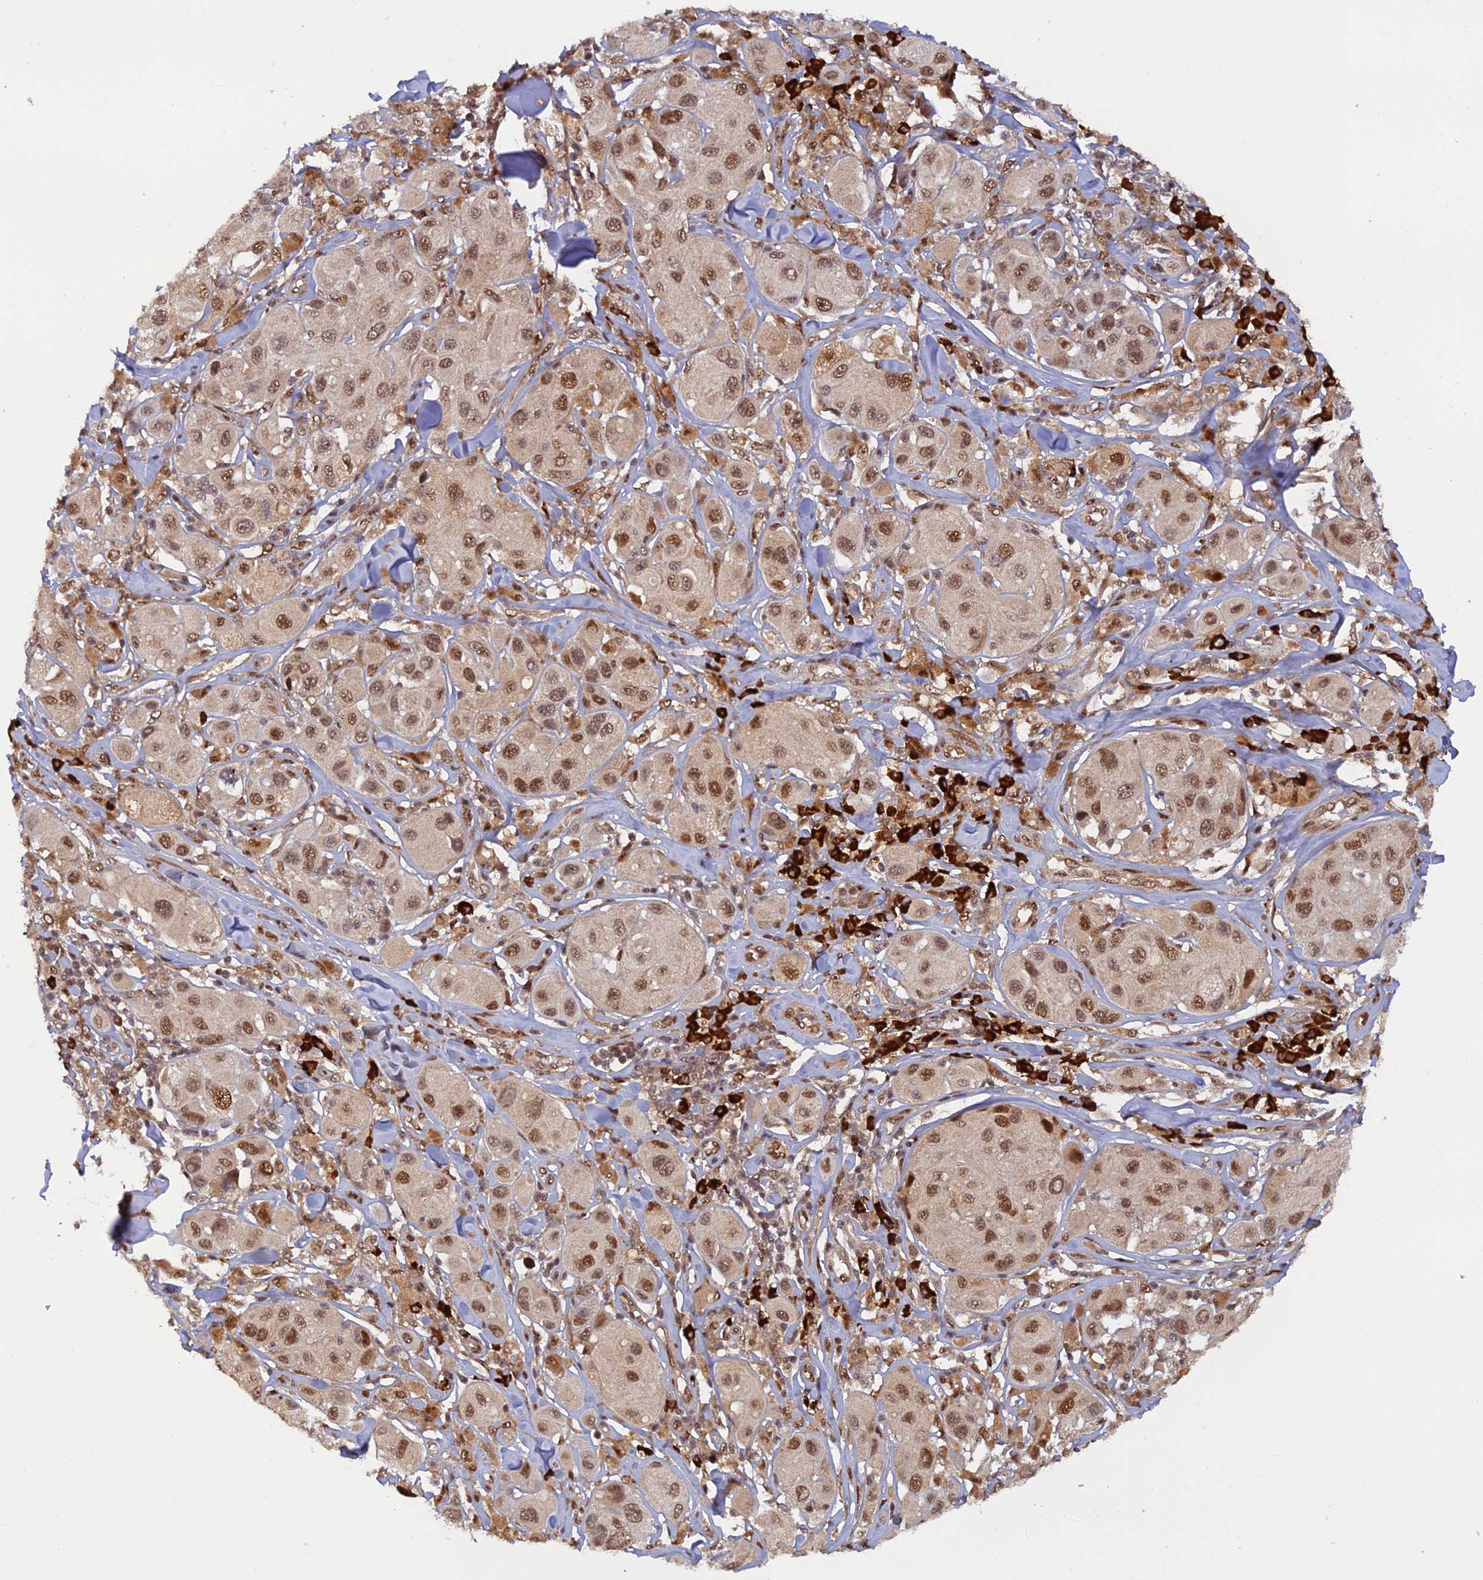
{"staining": {"intensity": "moderate", "quantity": ">75%", "location": "nuclear"}, "tissue": "melanoma", "cell_type": "Tumor cells", "image_type": "cancer", "snomed": [{"axis": "morphology", "description": "Malignant melanoma, Metastatic site"}, {"axis": "topography", "description": "Skin"}], "caption": "Protein staining shows moderate nuclear expression in approximately >75% of tumor cells in malignant melanoma (metastatic site).", "gene": "ZNF565", "patient": {"sex": "male", "age": 41}}